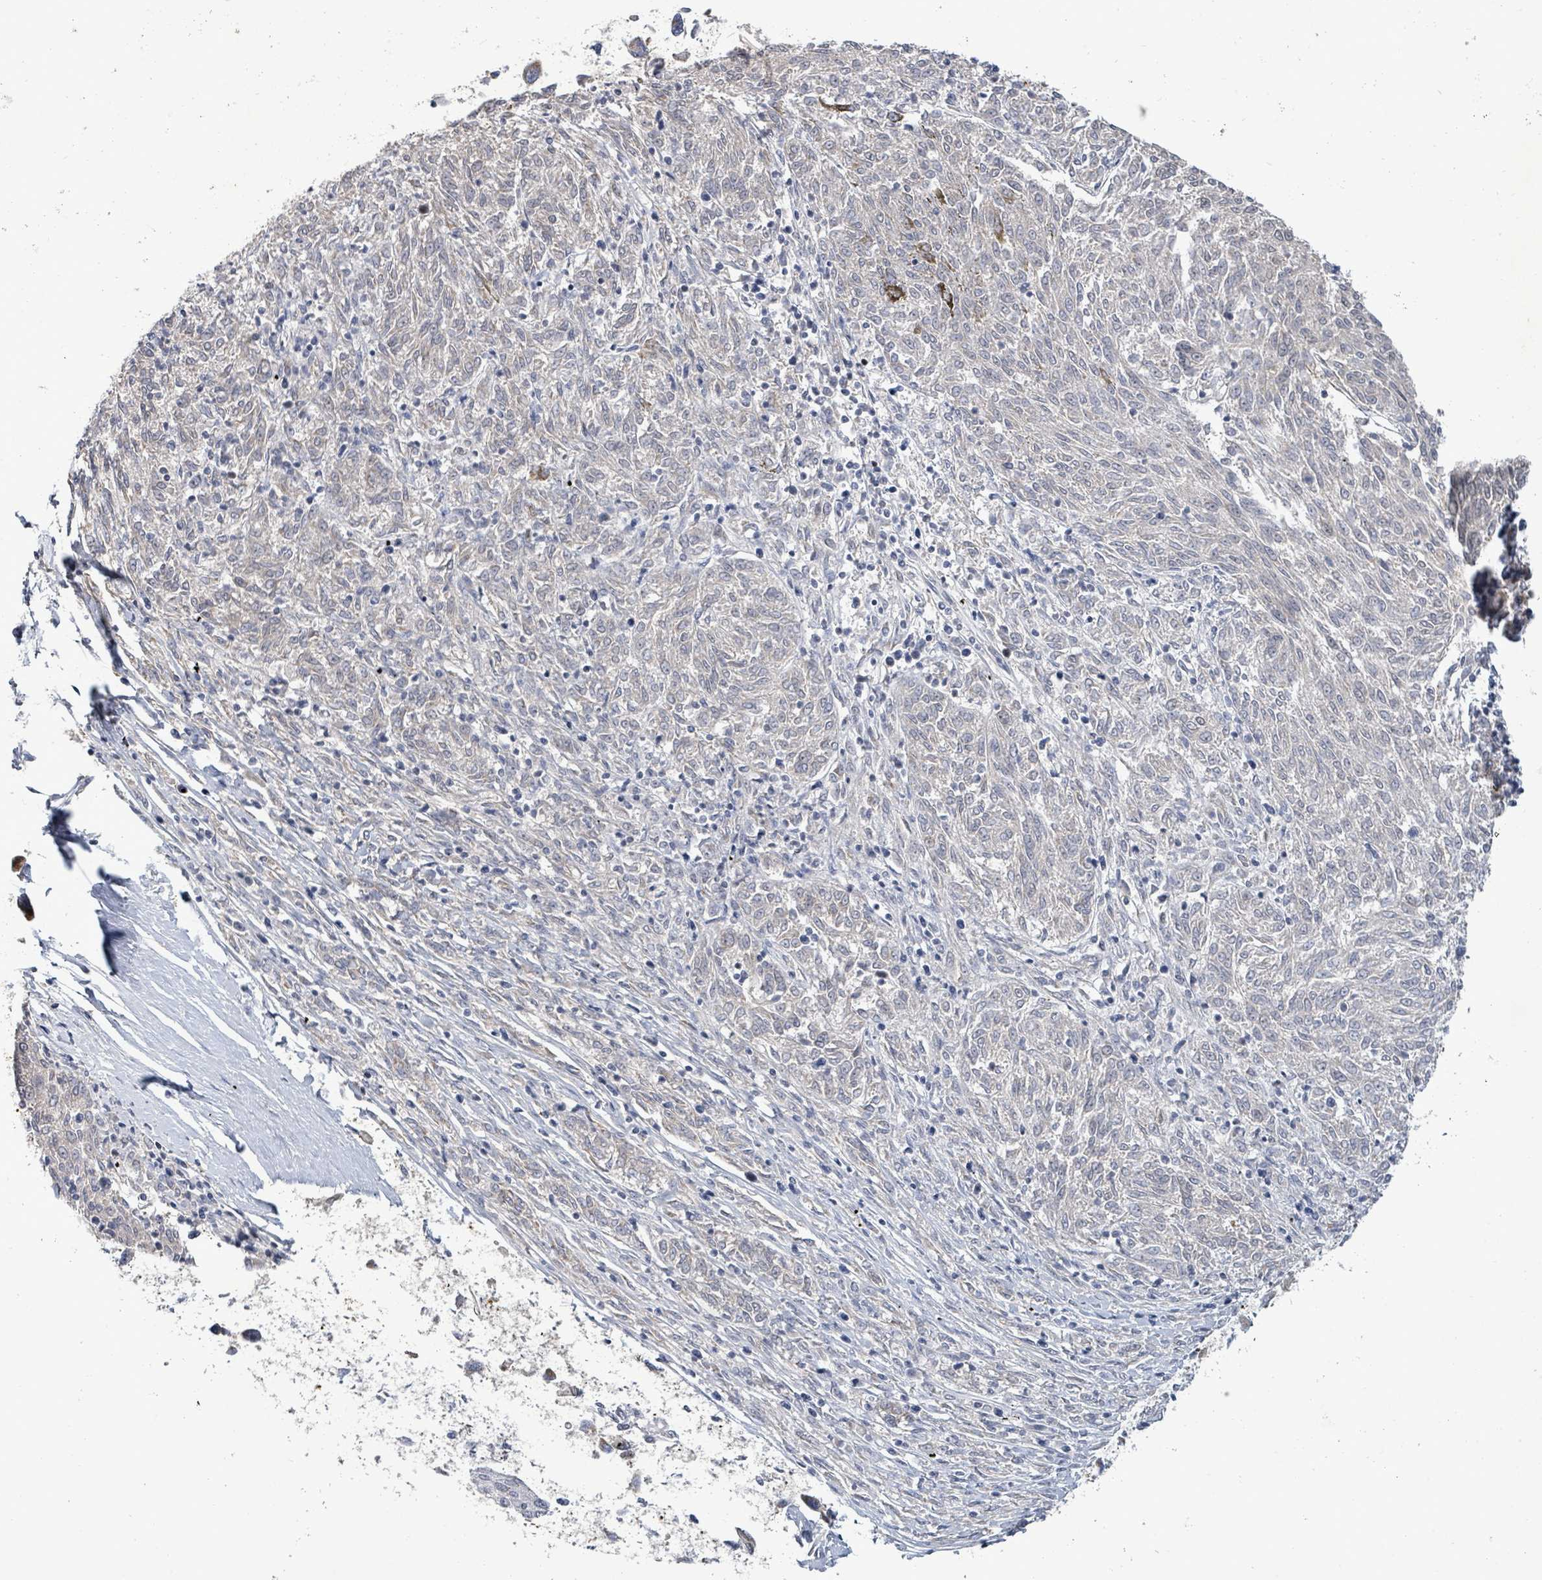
{"staining": {"intensity": "negative", "quantity": "none", "location": "none"}, "tissue": "melanoma", "cell_type": "Tumor cells", "image_type": "cancer", "snomed": [{"axis": "morphology", "description": "Malignant melanoma, NOS"}, {"axis": "topography", "description": "Skin"}], "caption": "This is an immunohistochemistry (IHC) micrograph of melanoma. There is no positivity in tumor cells.", "gene": "ZFPM1", "patient": {"sex": "female", "age": 72}}